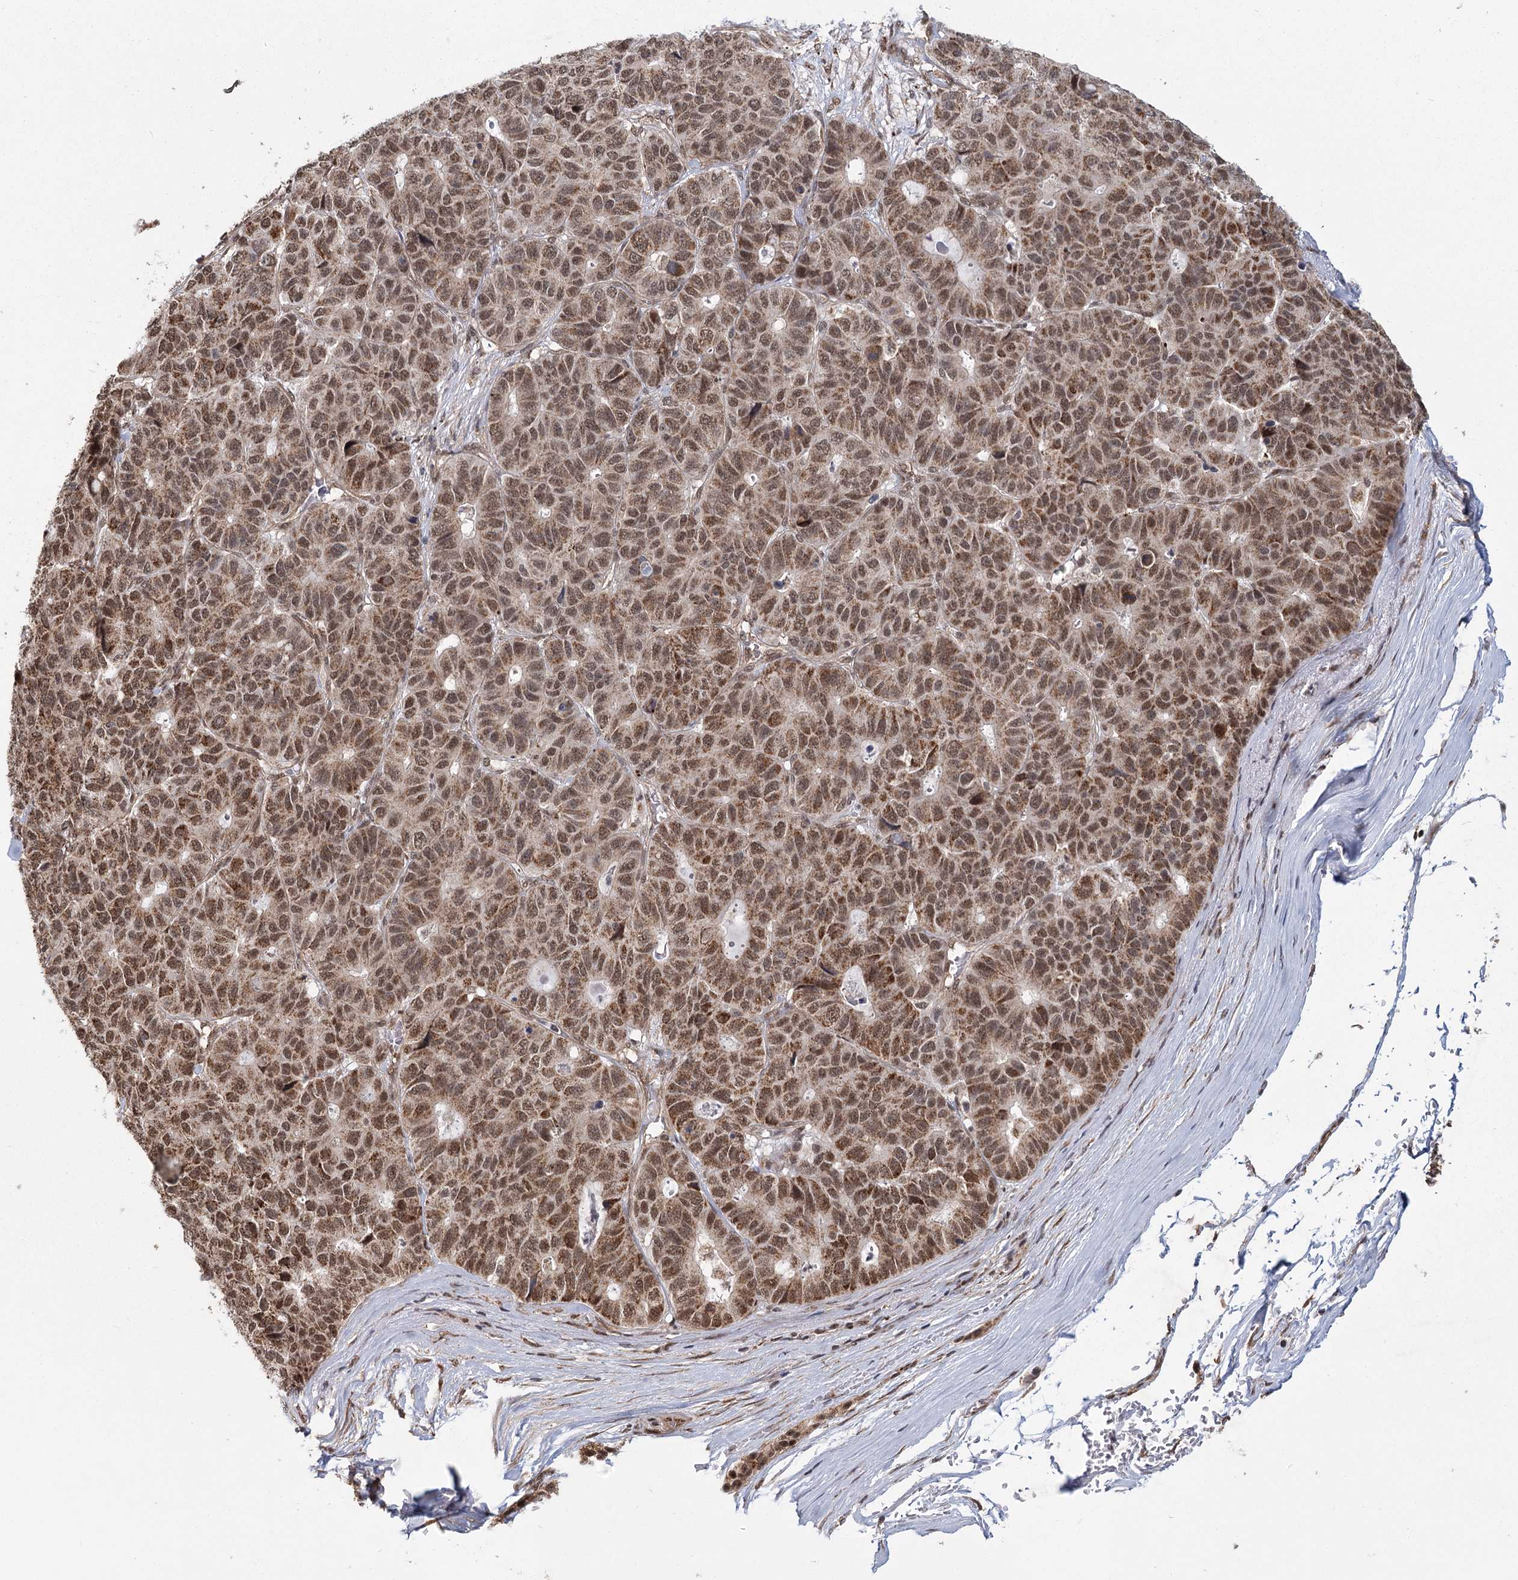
{"staining": {"intensity": "moderate", "quantity": ">75%", "location": "cytoplasmic/membranous,nuclear"}, "tissue": "pancreatic cancer", "cell_type": "Tumor cells", "image_type": "cancer", "snomed": [{"axis": "morphology", "description": "Adenocarcinoma, NOS"}, {"axis": "topography", "description": "Pancreas"}], "caption": "This photomicrograph displays pancreatic cancer stained with immunohistochemistry to label a protein in brown. The cytoplasmic/membranous and nuclear of tumor cells show moderate positivity for the protein. Nuclei are counter-stained blue.", "gene": "ZCCHC24", "patient": {"sex": "male", "age": 50}}